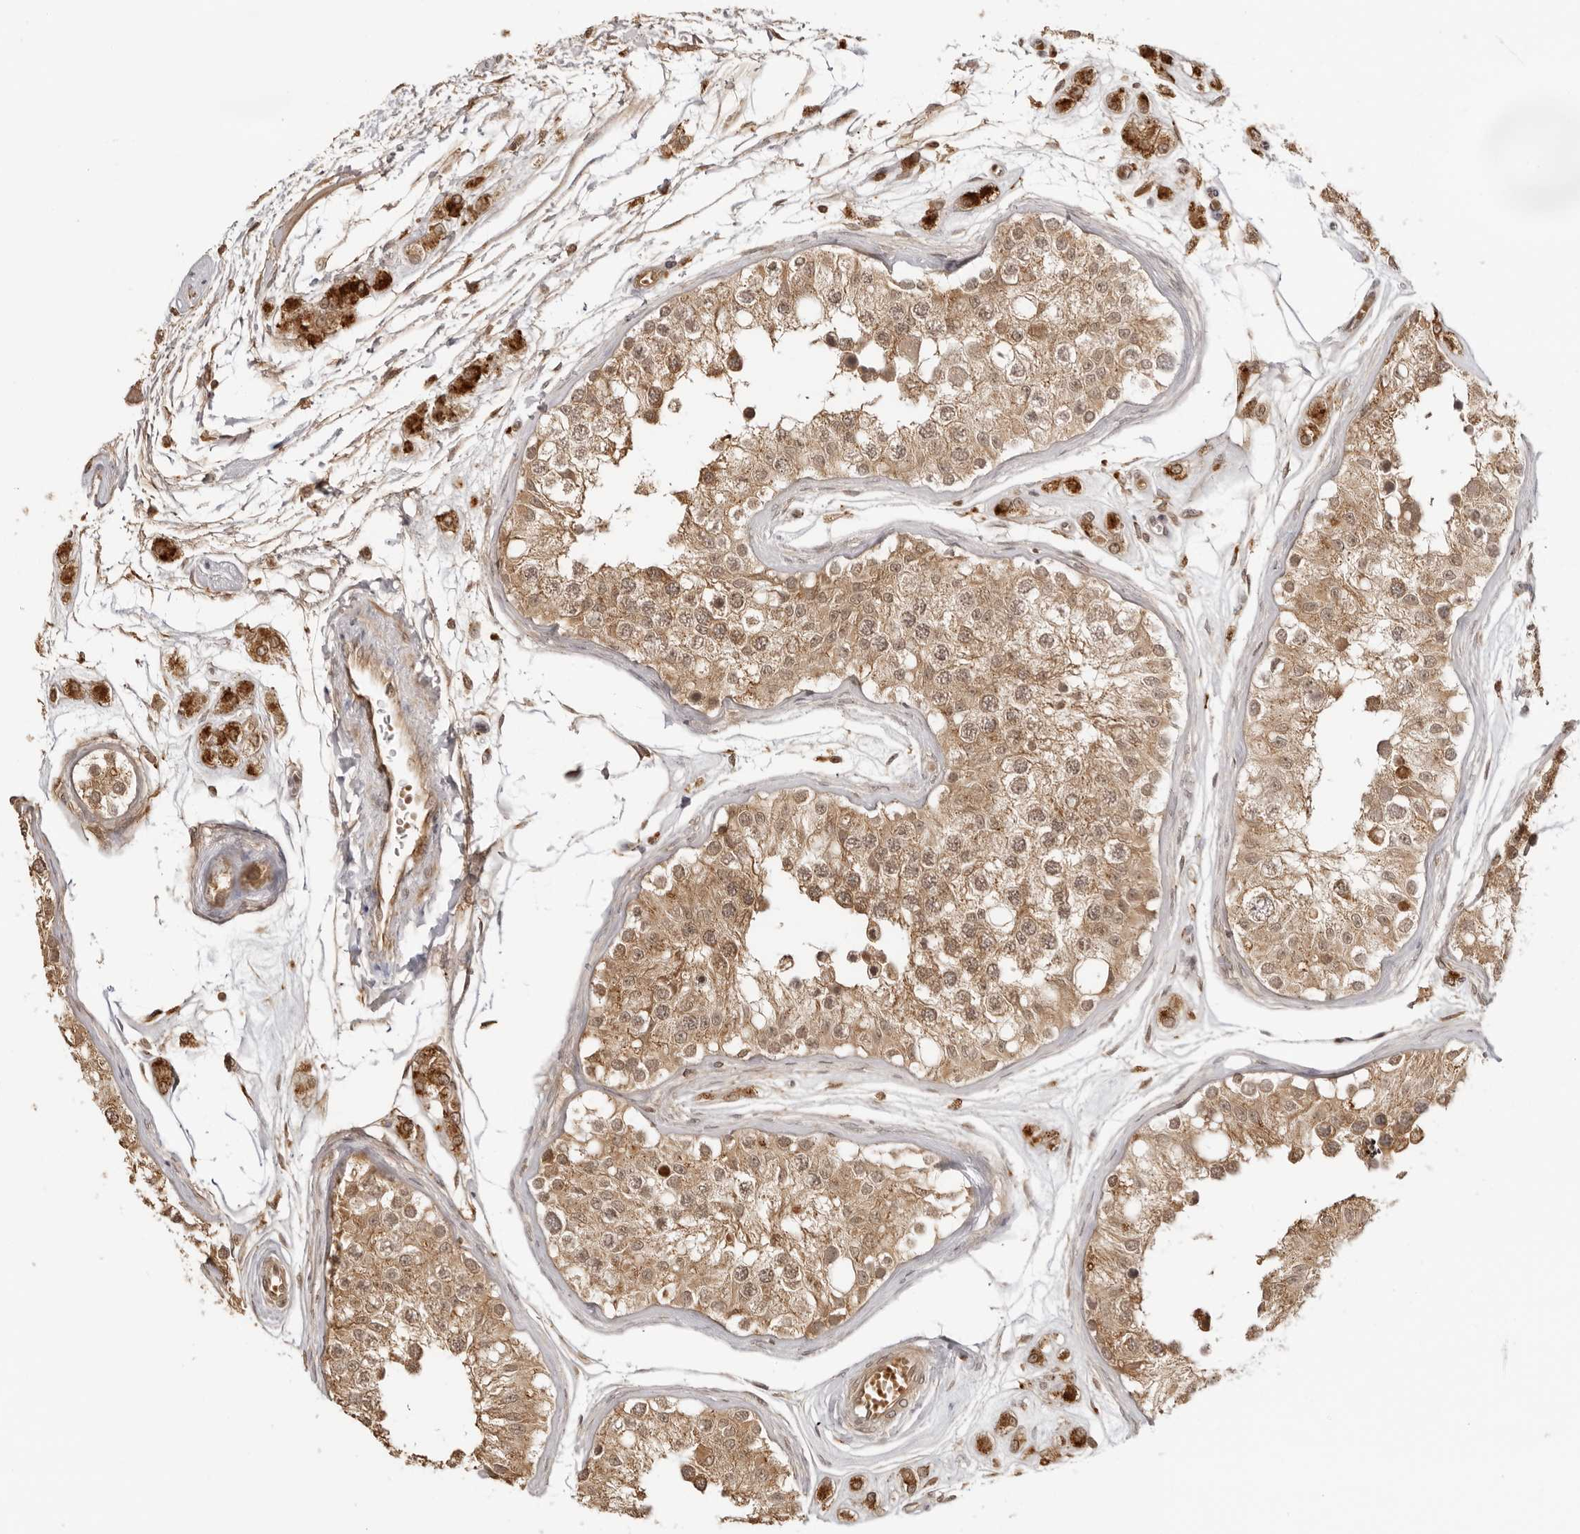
{"staining": {"intensity": "strong", "quantity": ">75%", "location": "cytoplasmic/membranous"}, "tissue": "testis", "cell_type": "Cells in seminiferous ducts", "image_type": "normal", "snomed": [{"axis": "morphology", "description": "Normal tissue, NOS"}, {"axis": "morphology", "description": "Adenocarcinoma, metastatic, NOS"}, {"axis": "topography", "description": "Testis"}], "caption": "Cells in seminiferous ducts show strong cytoplasmic/membranous staining in about >75% of cells in normal testis. (DAB IHC with brightfield microscopy, high magnification).", "gene": "IKBKE", "patient": {"sex": "male", "age": 26}}